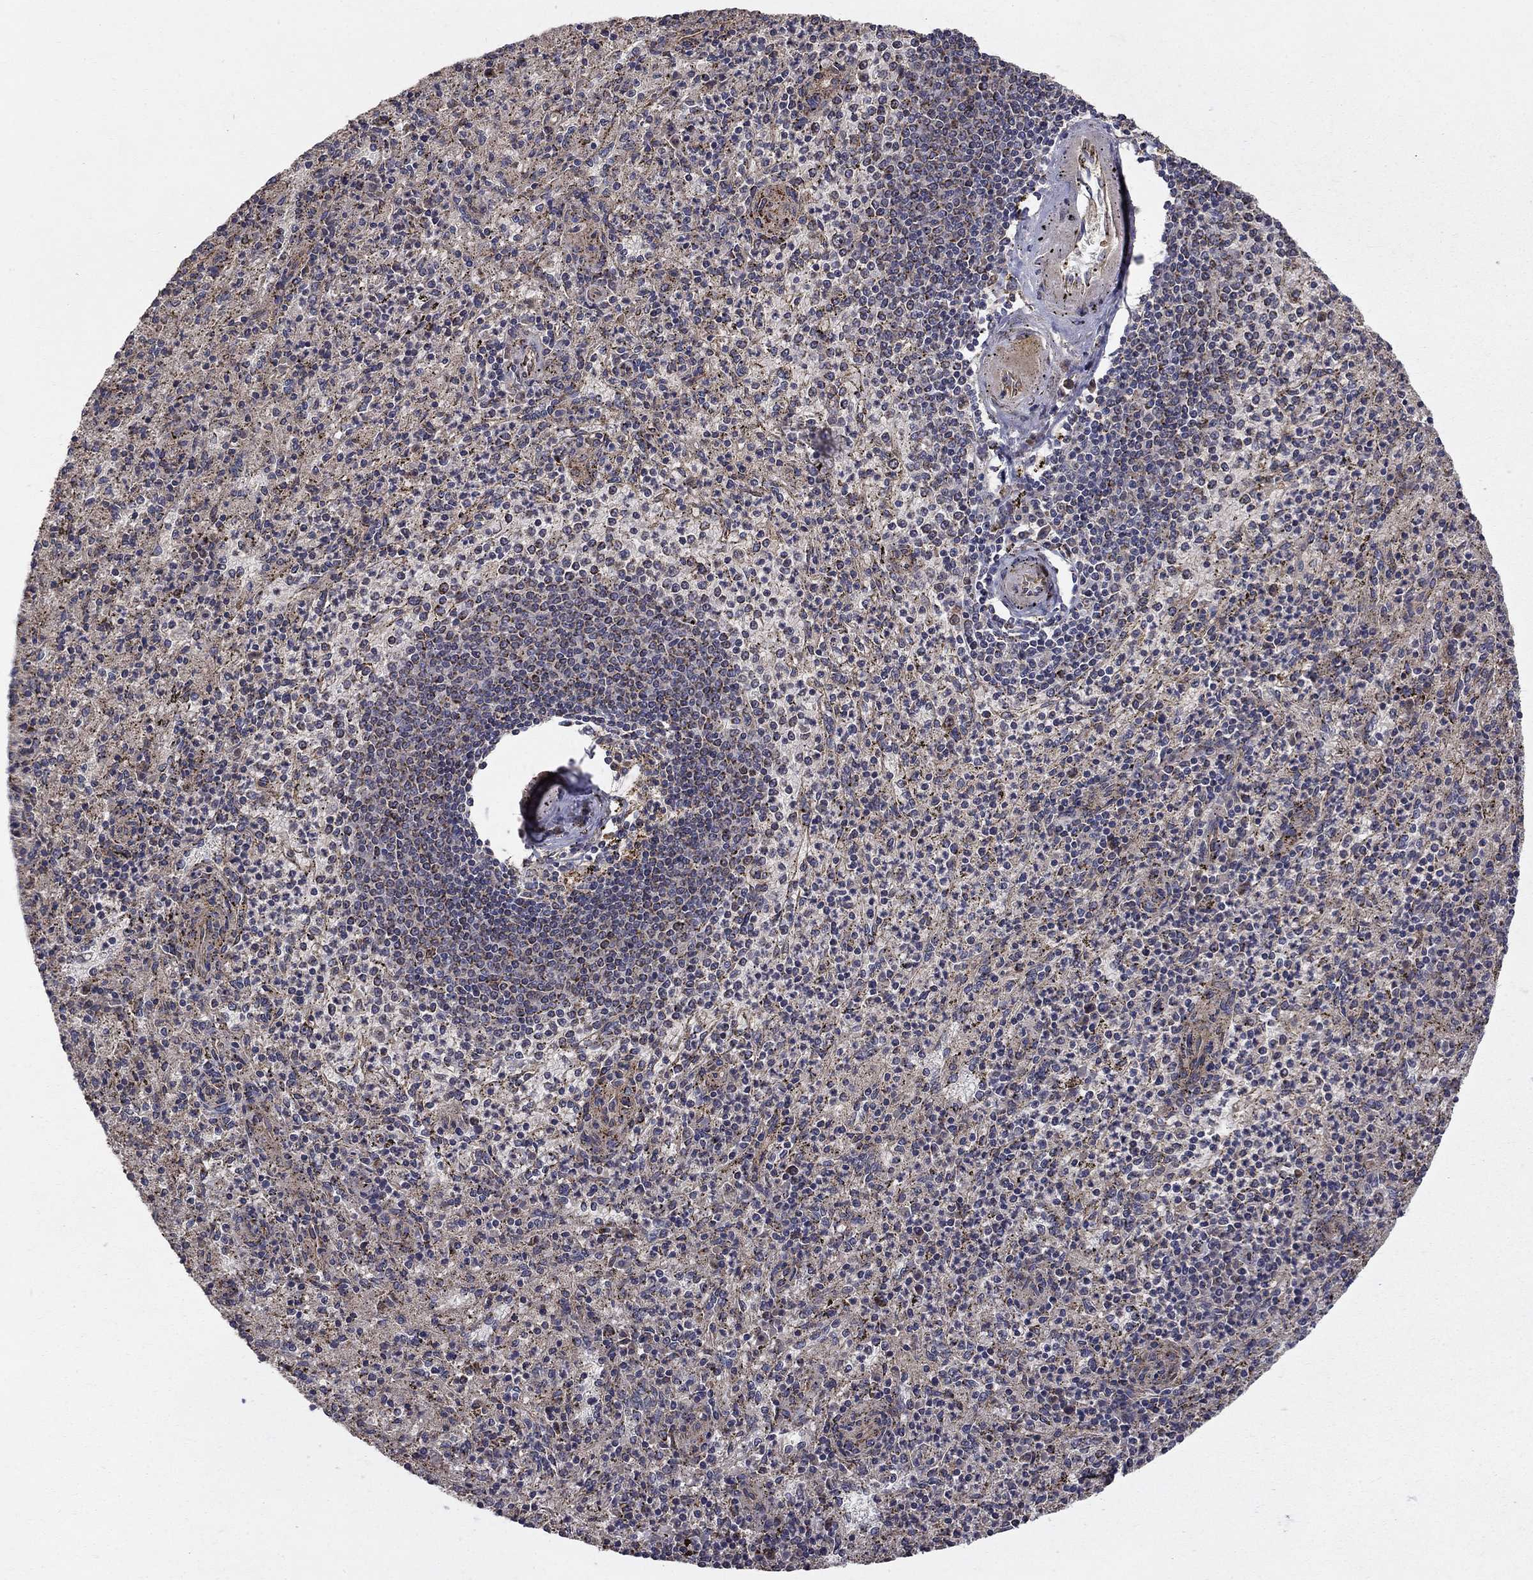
{"staining": {"intensity": "strong", "quantity": "<25%", "location": "cytoplasmic/membranous"}, "tissue": "spleen", "cell_type": "Cells in red pulp", "image_type": "normal", "snomed": [{"axis": "morphology", "description": "Normal tissue, NOS"}, {"axis": "topography", "description": "Spleen"}], "caption": "Immunohistochemistry (IHC) photomicrograph of normal spleen: spleen stained using immunohistochemistry shows medium levels of strong protein expression localized specifically in the cytoplasmic/membranous of cells in red pulp, appearing as a cytoplasmic/membranous brown color.", "gene": "GCSH", "patient": {"sex": "male", "age": 60}}